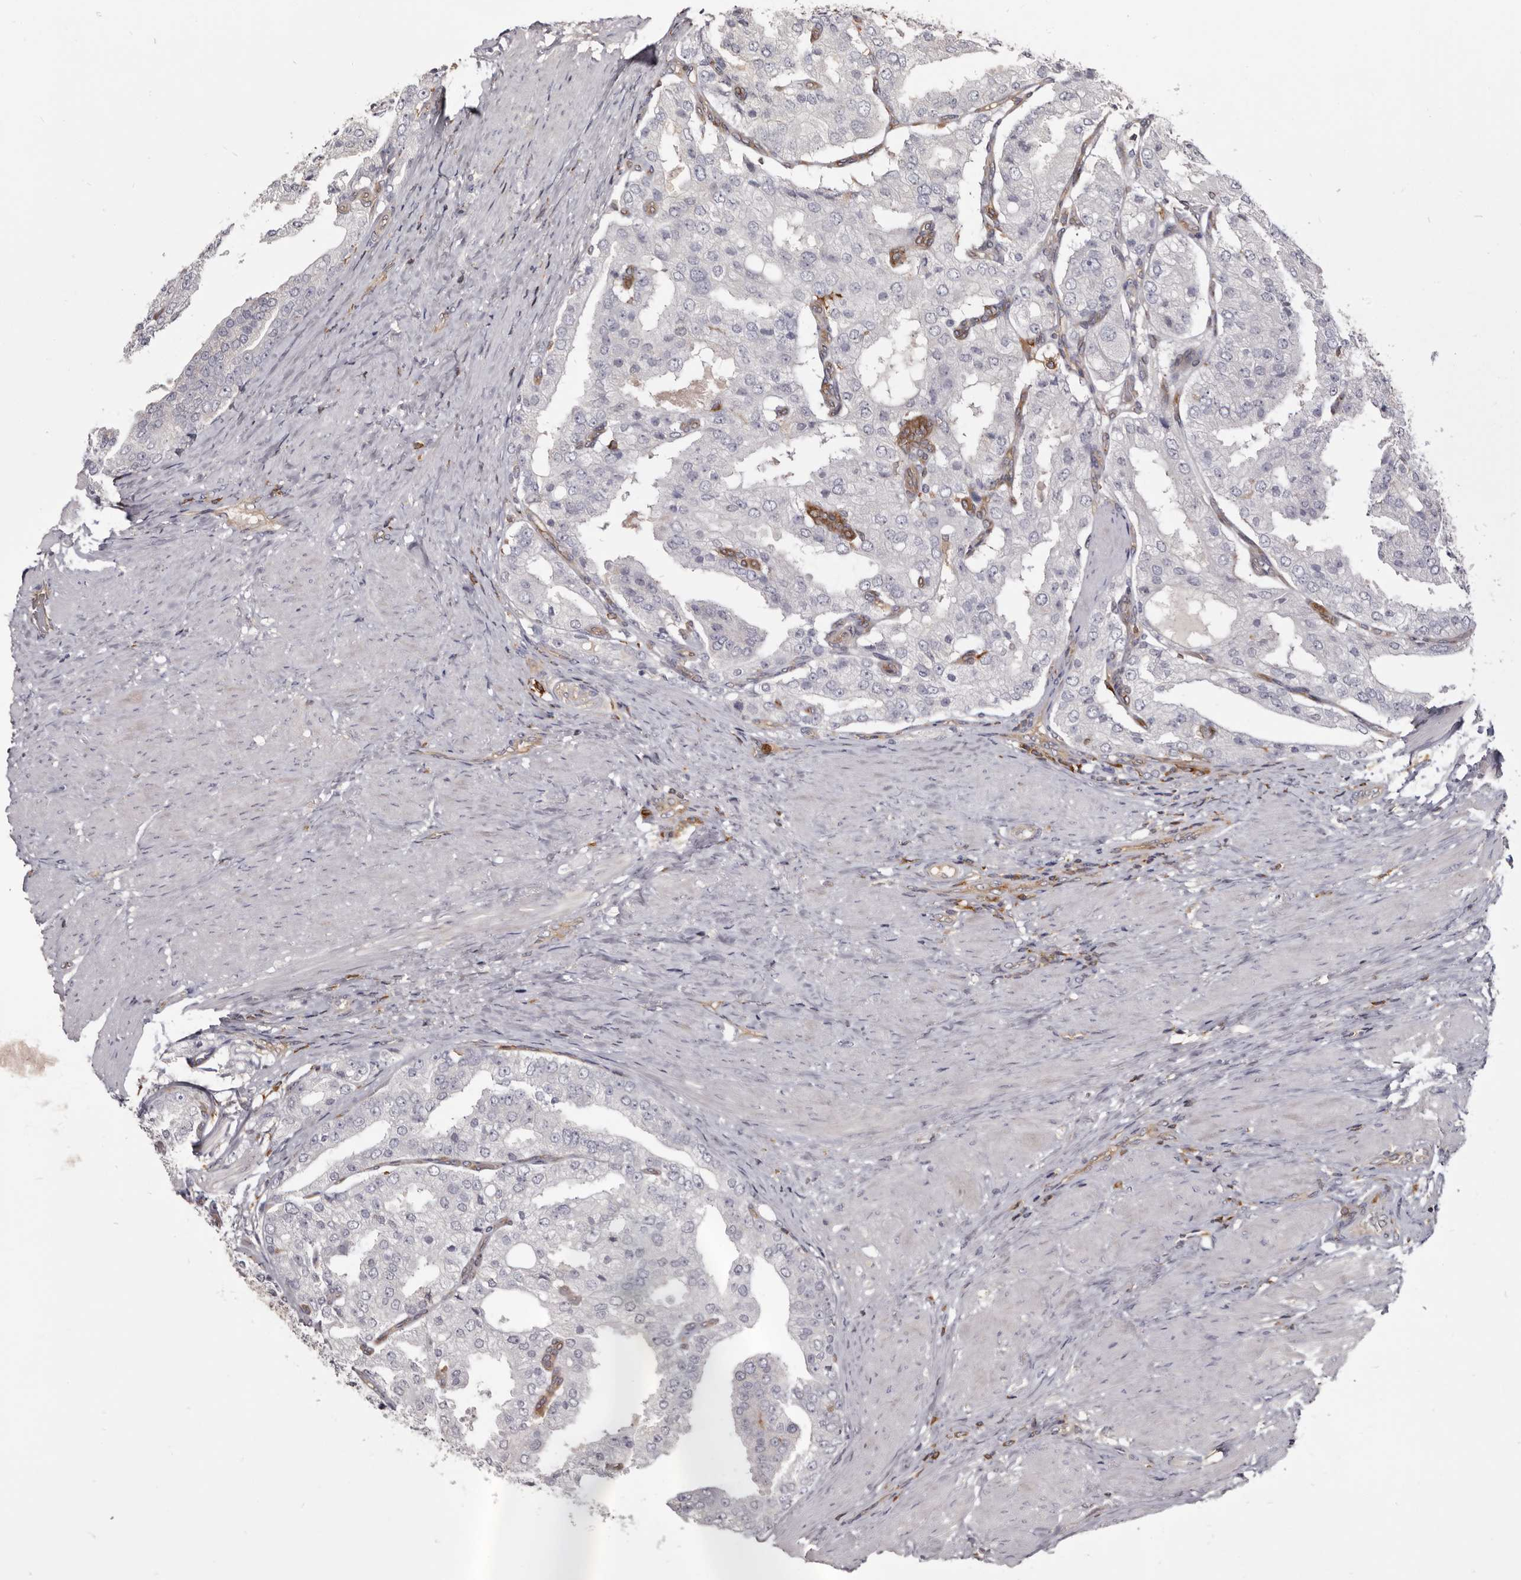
{"staining": {"intensity": "negative", "quantity": "none", "location": "none"}, "tissue": "prostate cancer", "cell_type": "Tumor cells", "image_type": "cancer", "snomed": [{"axis": "morphology", "description": "Adenocarcinoma, High grade"}, {"axis": "topography", "description": "Prostate"}], "caption": "Image shows no significant protein staining in tumor cells of prostate cancer (high-grade adenocarcinoma). (Brightfield microscopy of DAB immunohistochemistry at high magnification).", "gene": "CBL", "patient": {"sex": "male", "age": 50}}